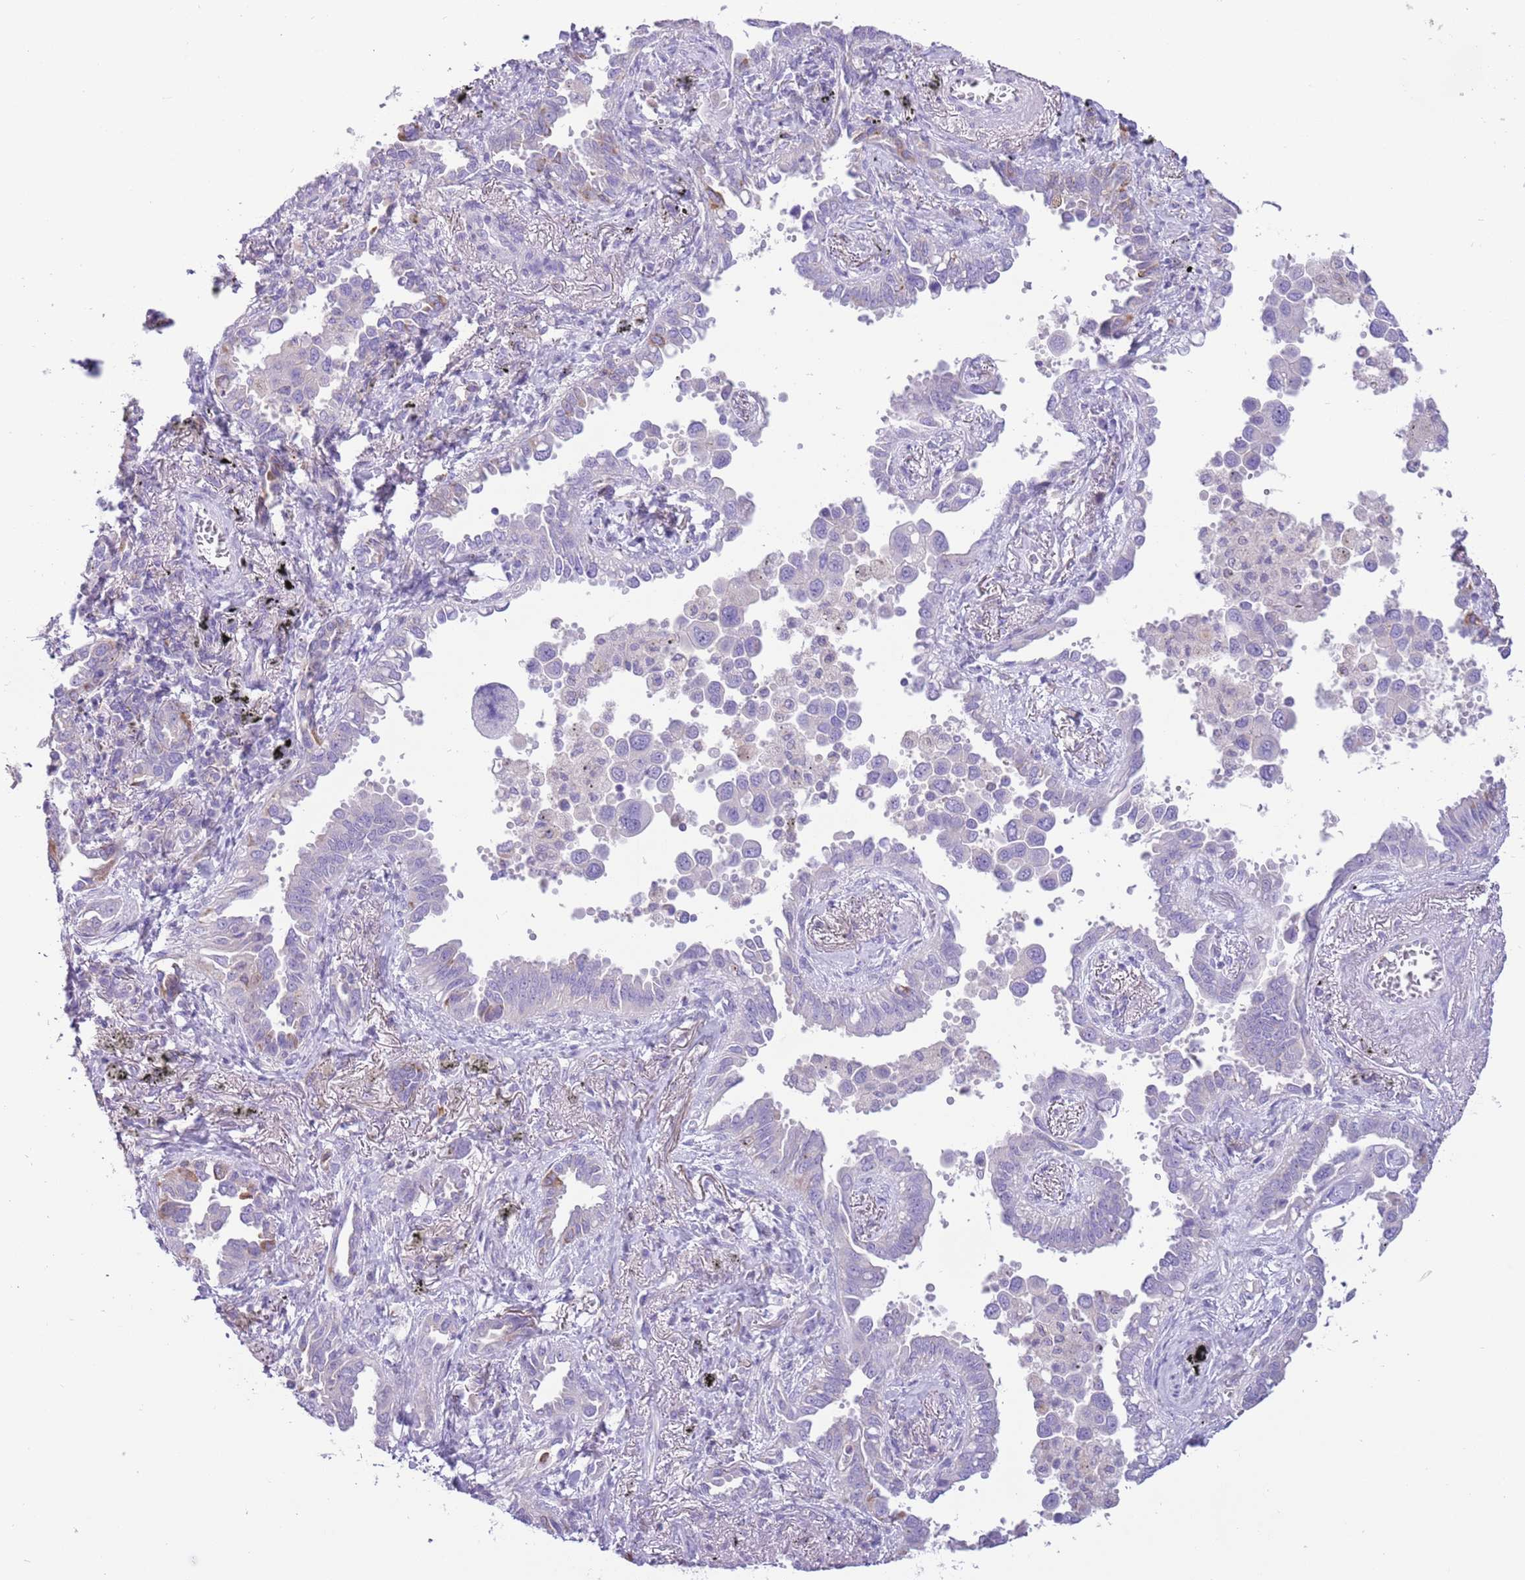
{"staining": {"intensity": "weak", "quantity": "<25%", "location": "cytoplasmic/membranous"}, "tissue": "lung cancer", "cell_type": "Tumor cells", "image_type": "cancer", "snomed": [{"axis": "morphology", "description": "Adenocarcinoma, NOS"}, {"axis": "topography", "description": "Lung"}], "caption": "High magnification brightfield microscopy of lung cancer stained with DAB (3,3'-diaminobenzidine) (brown) and counterstained with hematoxylin (blue): tumor cells show no significant staining. Brightfield microscopy of immunohistochemistry (IHC) stained with DAB (3,3'-diaminobenzidine) (brown) and hematoxylin (blue), captured at high magnification.", "gene": "ZNF697", "patient": {"sex": "male", "age": 67}}